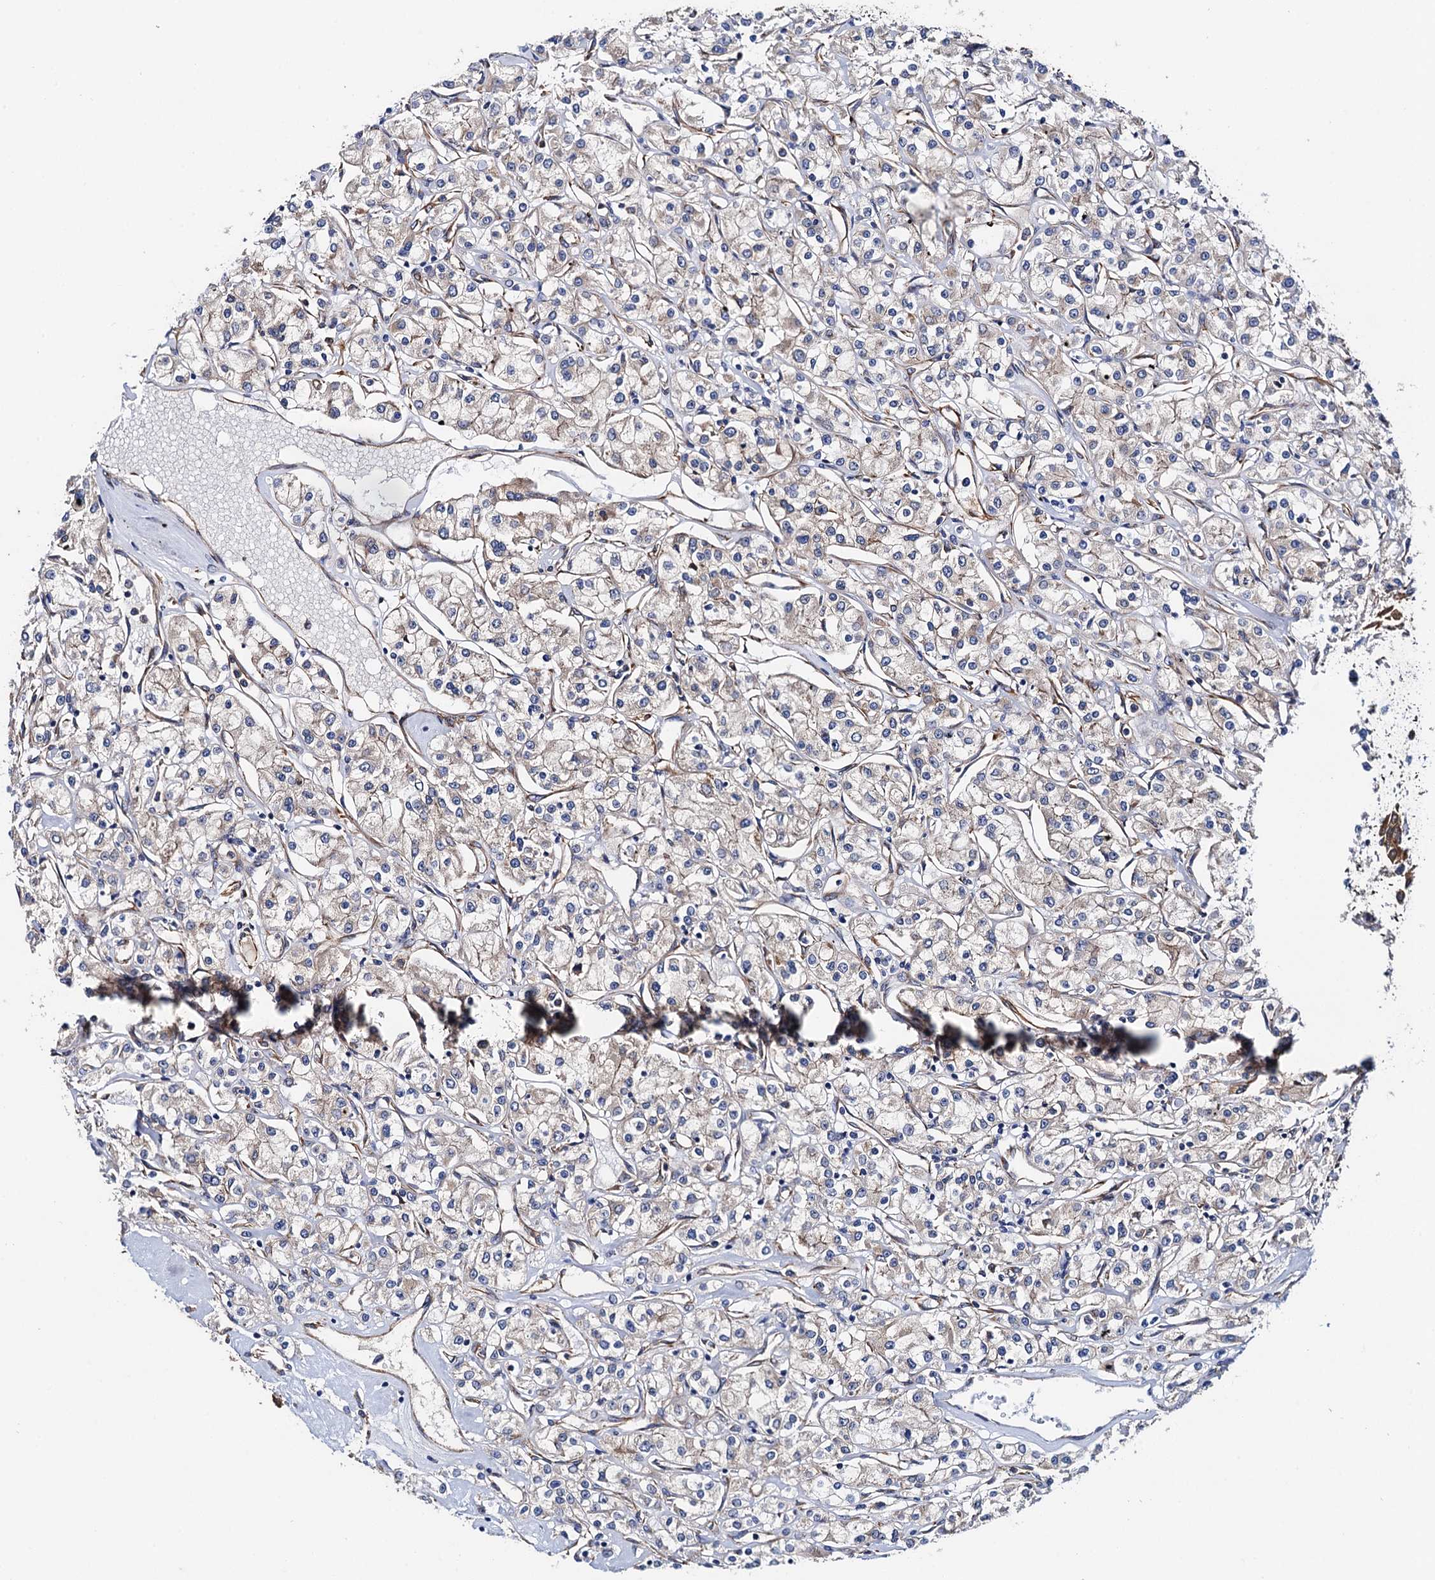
{"staining": {"intensity": "weak", "quantity": "<25%", "location": "cytoplasmic/membranous"}, "tissue": "renal cancer", "cell_type": "Tumor cells", "image_type": "cancer", "snomed": [{"axis": "morphology", "description": "Adenocarcinoma, NOS"}, {"axis": "topography", "description": "Kidney"}], "caption": "Tumor cells are negative for brown protein staining in renal cancer (adenocarcinoma). The staining was performed using DAB to visualize the protein expression in brown, while the nuclei were stained in blue with hematoxylin (Magnification: 20x).", "gene": "MRPL48", "patient": {"sex": "female", "age": 59}}